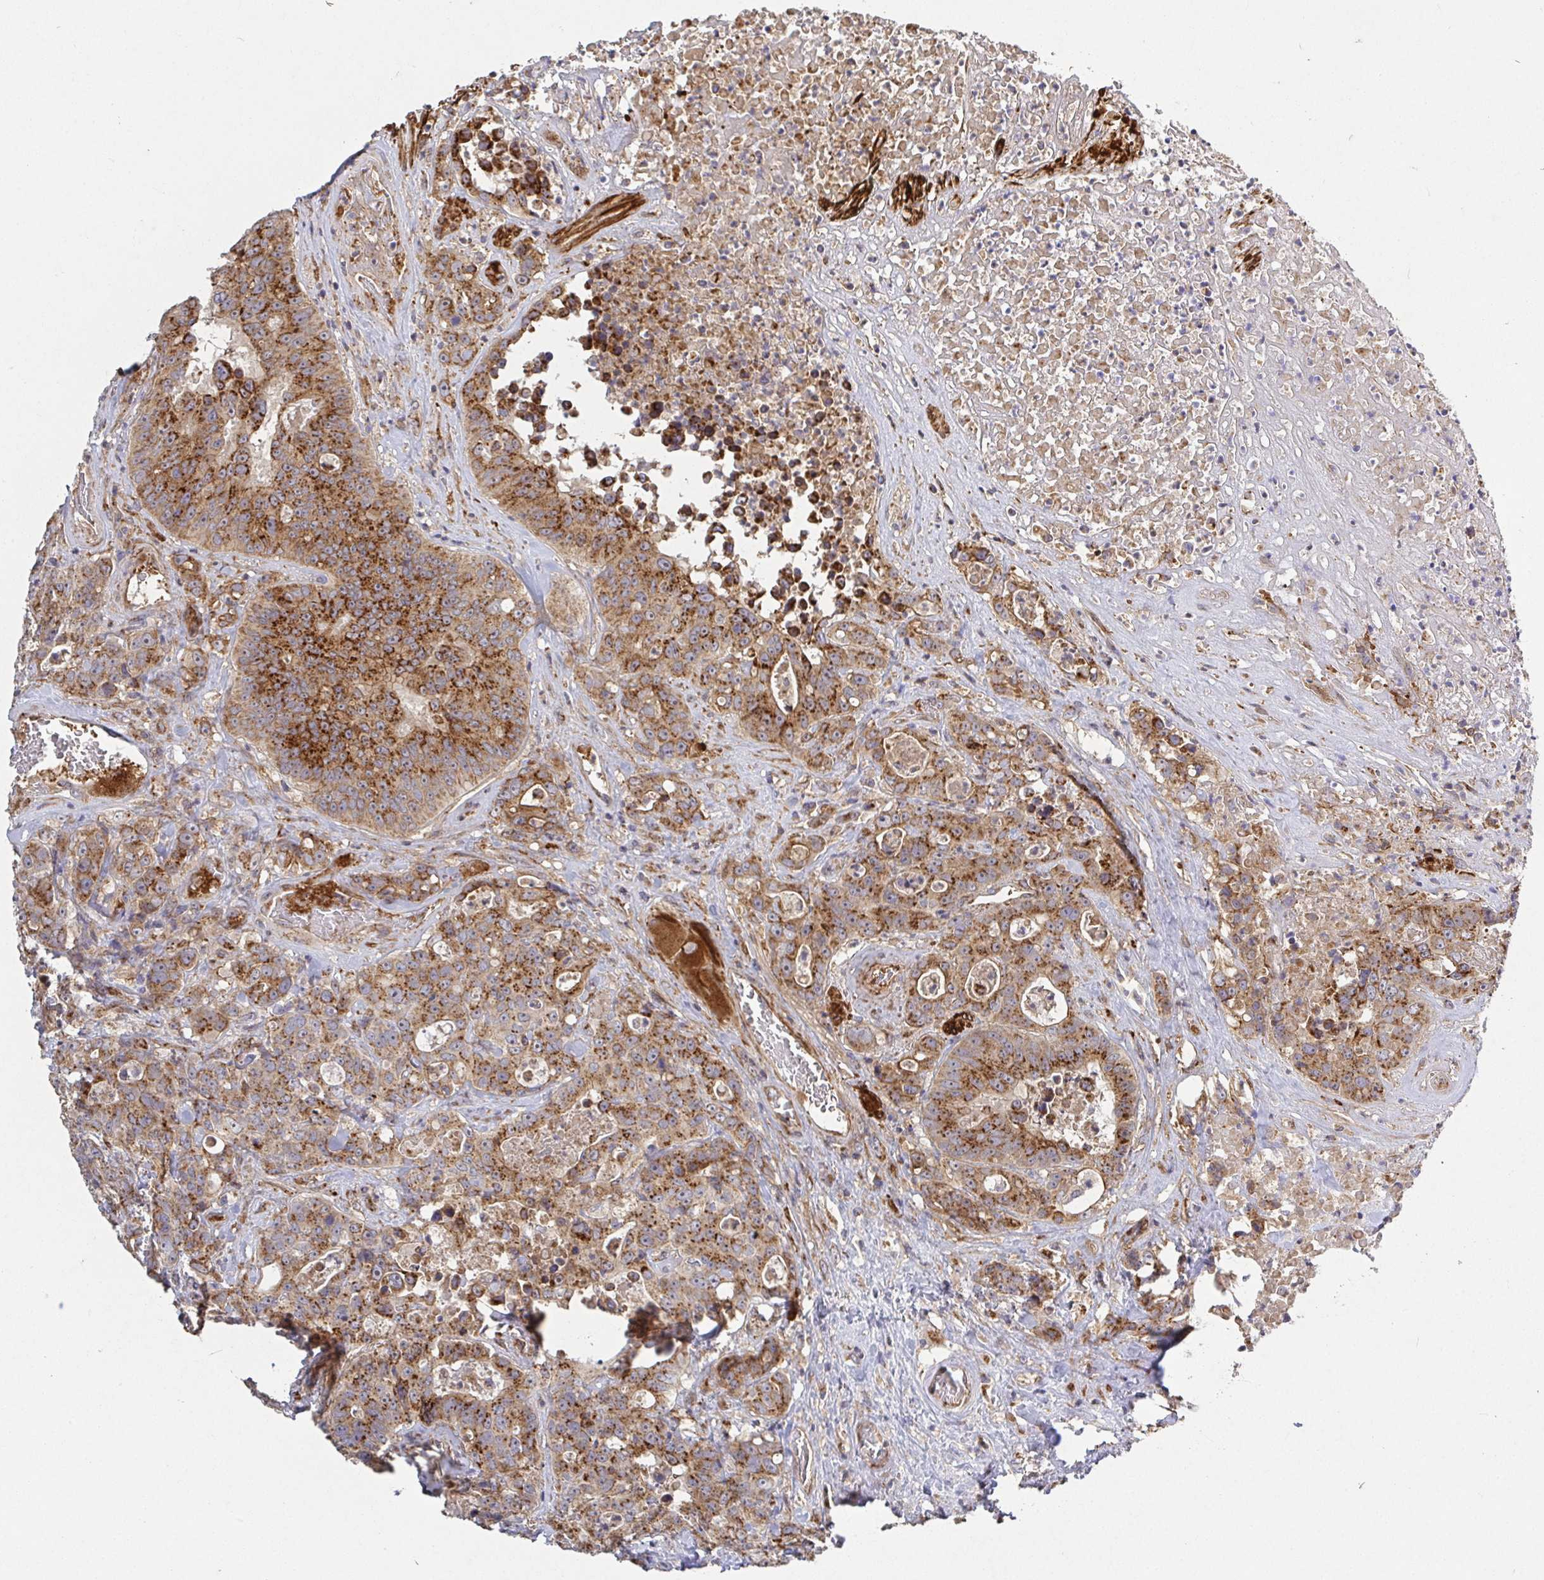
{"staining": {"intensity": "strong", "quantity": ">75%", "location": "cytoplasmic/membranous"}, "tissue": "colorectal cancer", "cell_type": "Tumor cells", "image_type": "cancer", "snomed": [{"axis": "morphology", "description": "Adenocarcinoma, NOS"}, {"axis": "topography", "description": "Rectum"}], "caption": "Immunohistochemical staining of adenocarcinoma (colorectal) demonstrates high levels of strong cytoplasmic/membranous positivity in approximately >75% of tumor cells. (Stains: DAB (3,3'-diaminobenzidine) in brown, nuclei in blue, Microscopy: brightfield microscopy at high magnification).", "gene": "TM9SF4", "patient": {"sex": "female", "age": 62}}